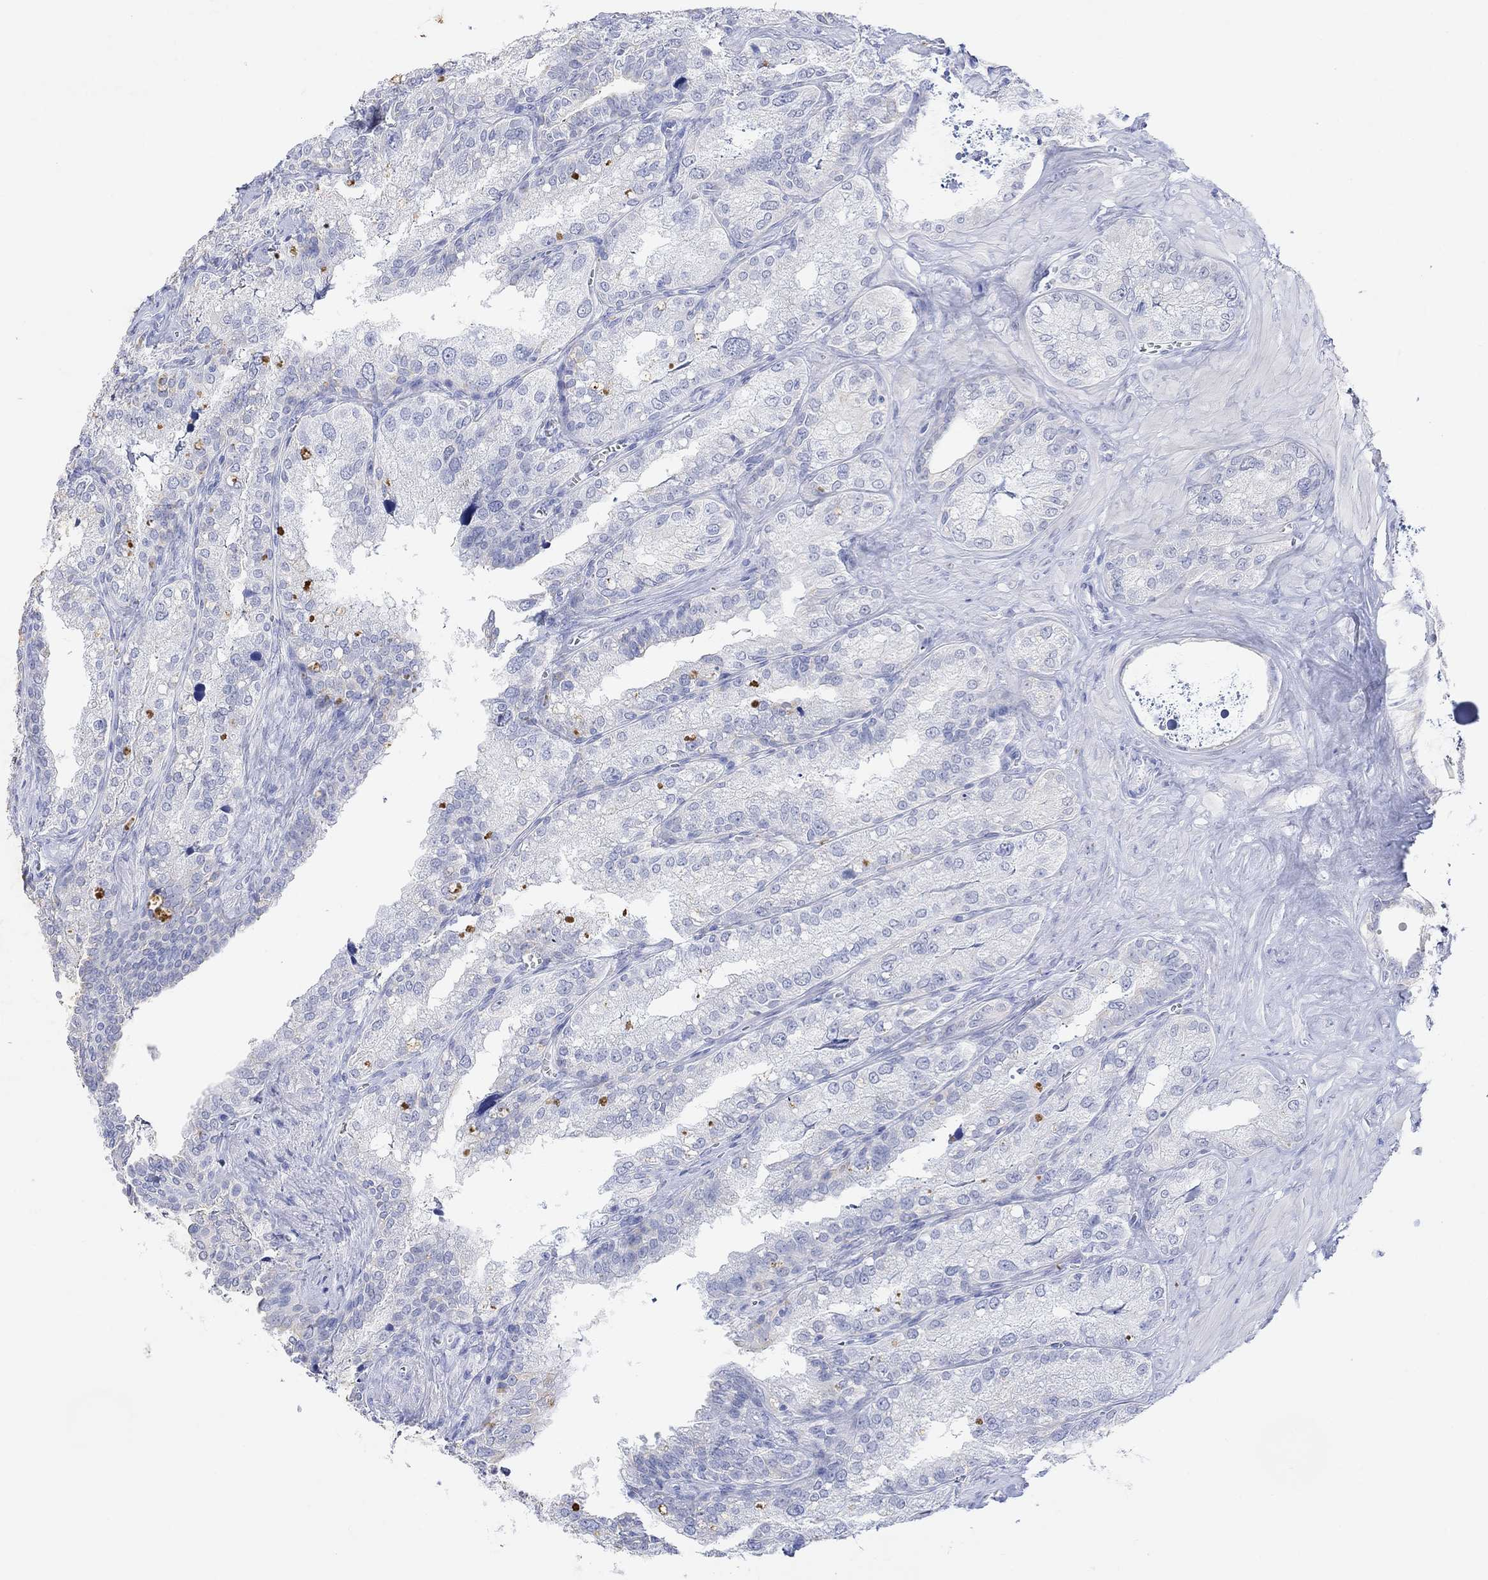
{"staining": {"intensity": "negative", "quantity": "none", "location": "none"}, "tissue": "seminal vesicle", "cell_type": "Glandular cells", "image_type": "normal", "snomed": [{"axis": "morphology", "description": "Normal tissue, NOS"}, {"axis": "topography", "description": "Seminal veicle"}], "caption": "Seminal vesicle was stained to show a protein in brown. There is no significant expression in glandular cells. Nuclei are stained in blue.", "gene": "TYR", "patient": {"sex": "male", "age": 57}}